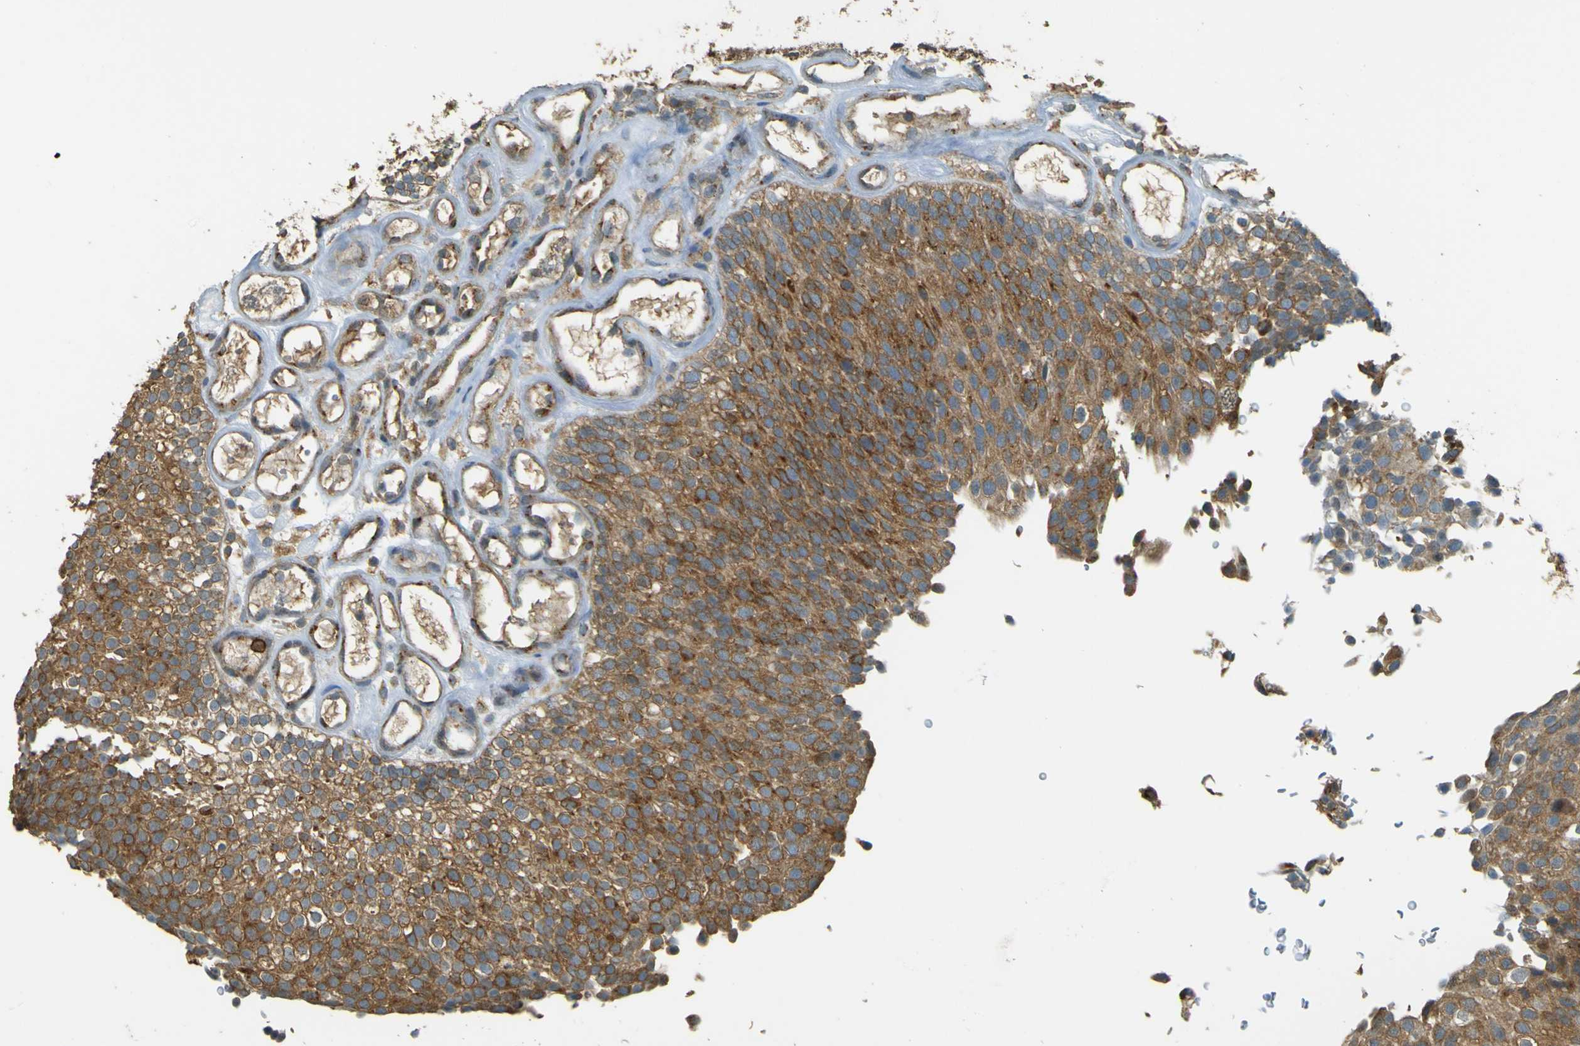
{"staining": {"intensity": "strong", "quantity": ">75%", "location": "cytoplasmic/membranous"}, "tissue": "urothelial cancer", "cell_type": "Tumor cells", "image_type": "cancer", "snomed": [{"axis": "morphology", "description": "Urothelial carcinoma, Low grade"}, {"axis": "topography", "description": "Urinary bladder"}], "caption": "Protein staining reveals strong cytoplasmic/membranous staining in about >75% of tumor cells in urothelial cancer.", "gene": "GOLGA1", "patient": {"sex": "male", "age": 78}}